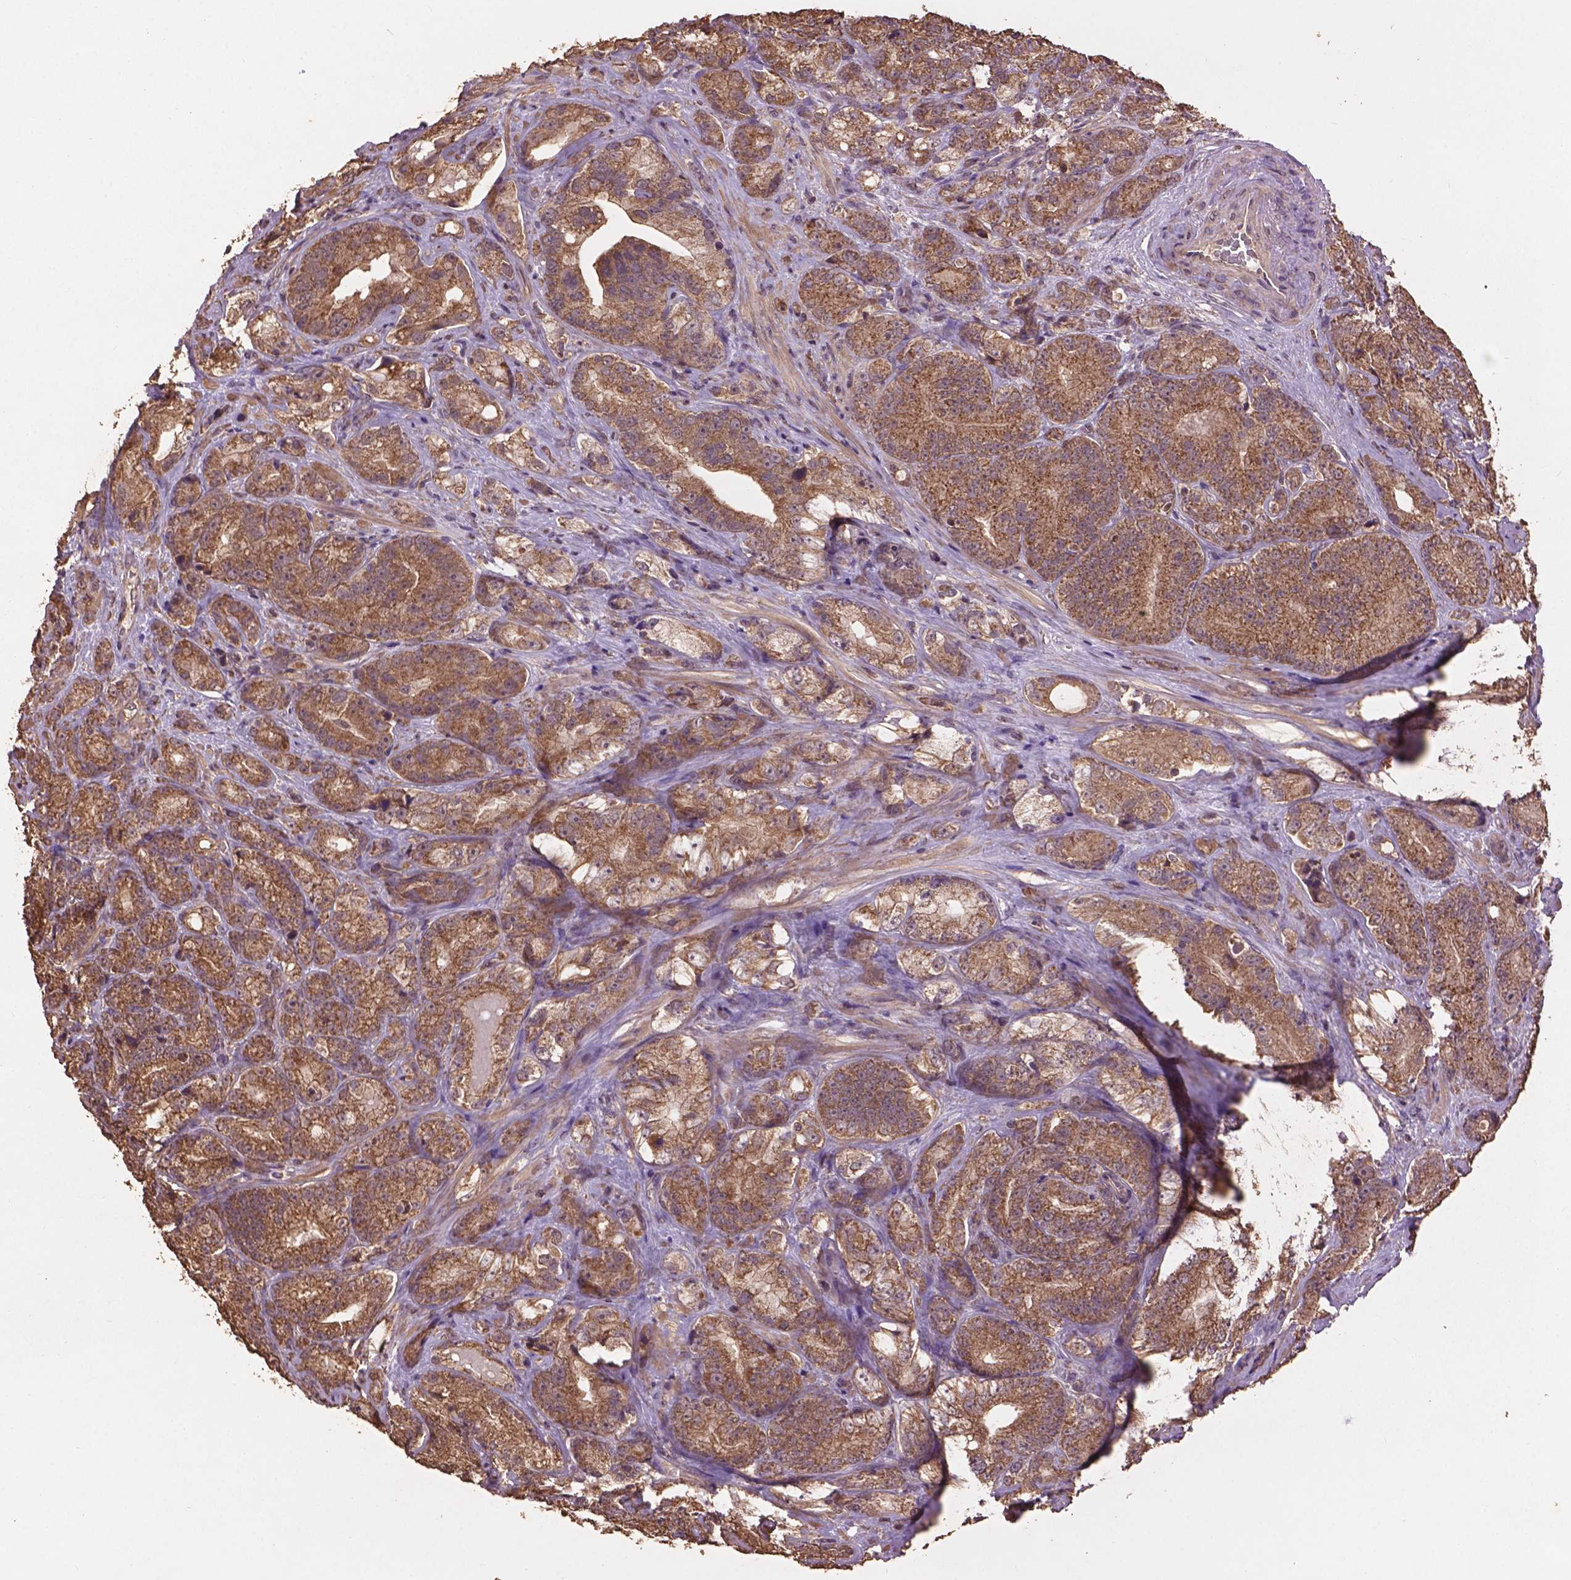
{"staining": {"intensity": "weak", "quantity": "25%-75%", "location": "cytoplasmic/membranous"}, "tissue": "prostate cancer", "cell_type": "Tumor cells", "image_type": "cancer", "snomed": [{"axis": "morphology", "description": "Adenocarcinoma, NOS"}, {"axis": "topography", "description": "Prostate"}], "caption": "Immunohistochemistry micrograph of neoplastic tissue: human prostate cancer stained using immunohistochemistry displays low levels of weak protein expression localized specifically in the cytoplasmic/membranous of tumor cells, appearing as a cytoplasmic/membranous brown color.", "gene": "BABAM1", "patient": {"sex": "male", "age": 63}}